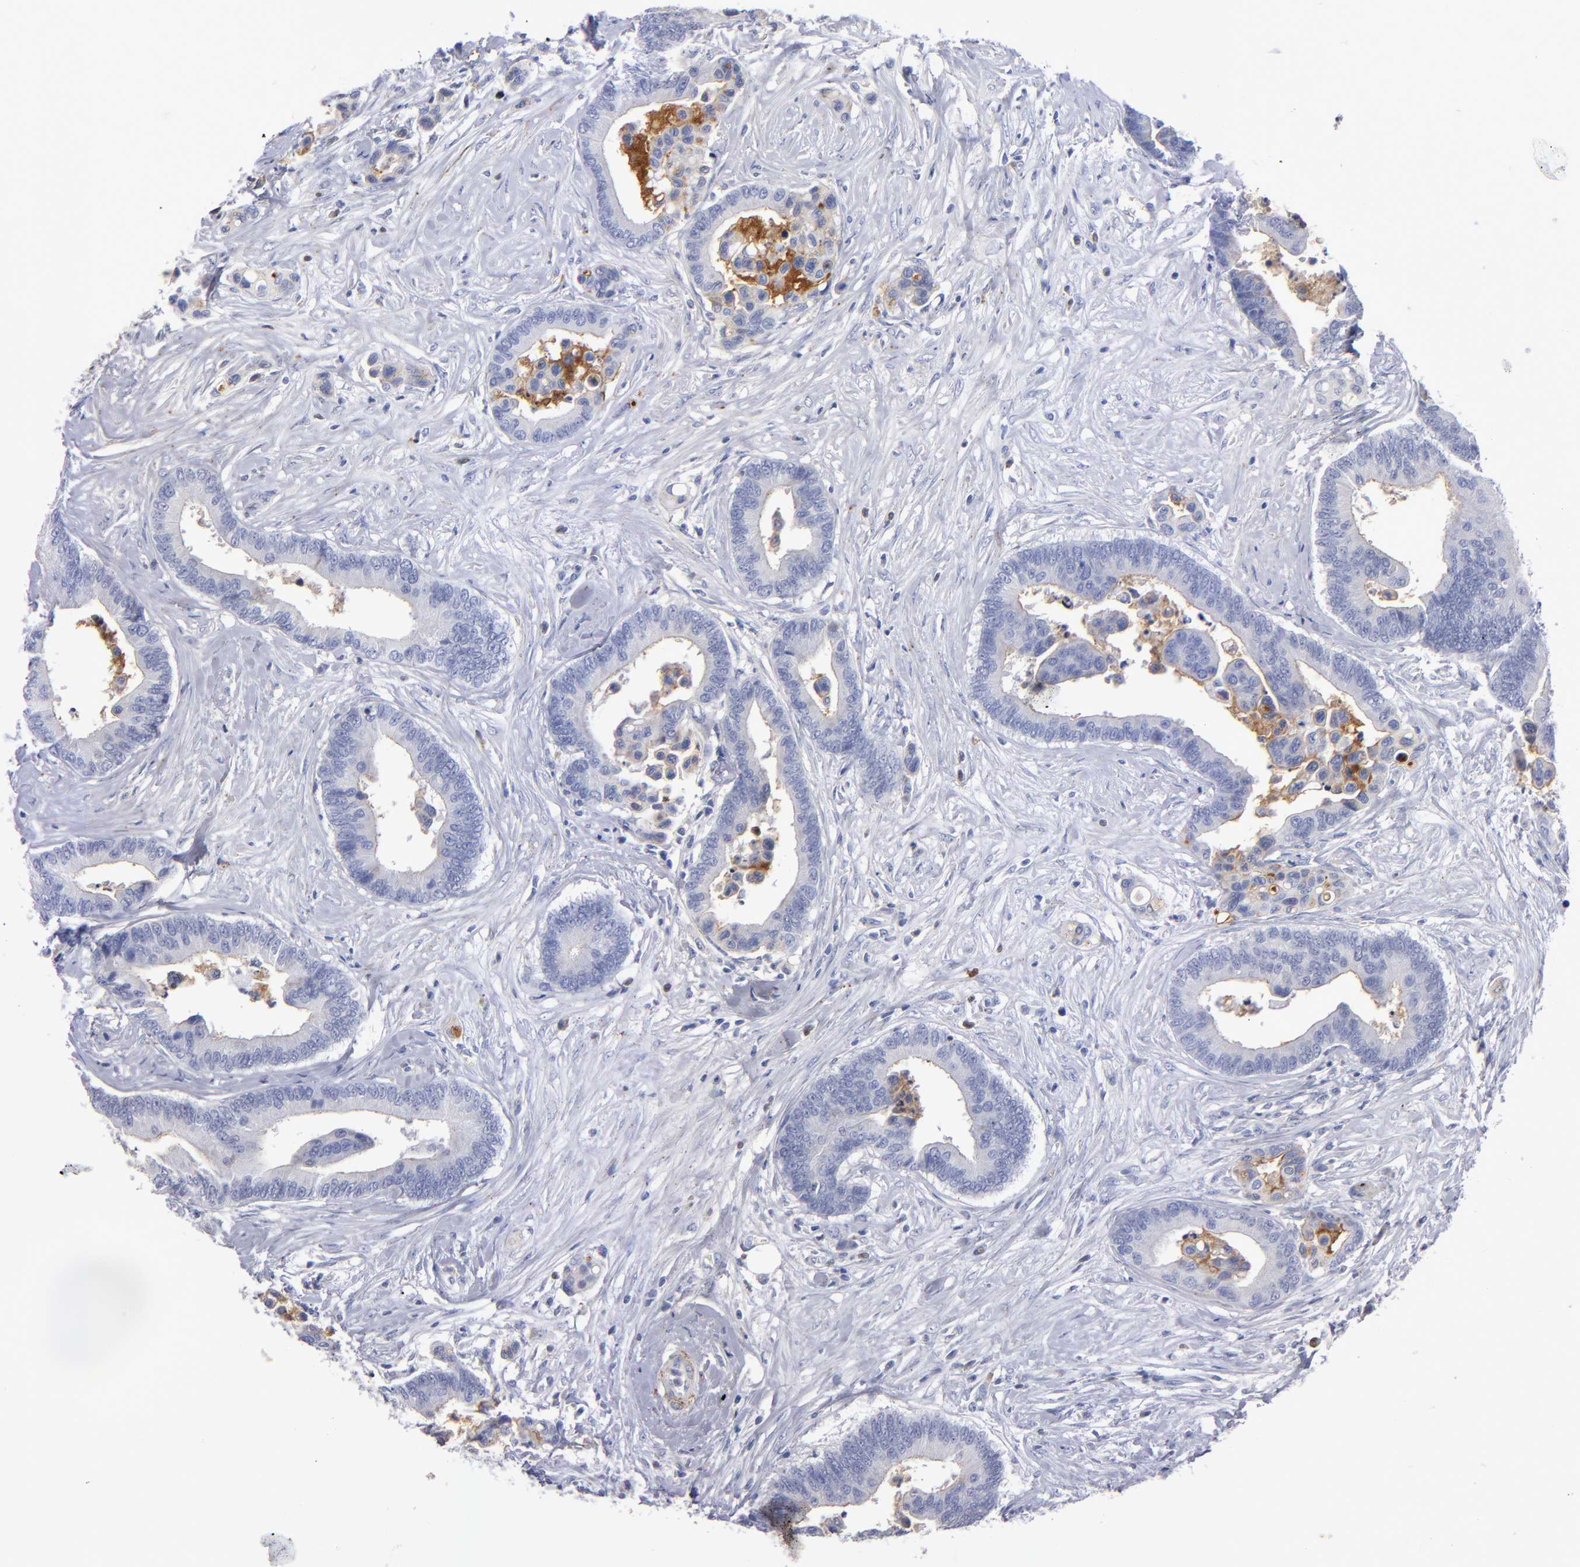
{"staining": {"intensity": "weak", "quantity": "<25%", "location": "cytoplasmic/membranous"}, "tissue": "colorectal cancer", "cell_type": "Tumor cells", "image_type": "cancer", "snomed": [{"axis": "morphology", "description": "Adenocarcinoma, NOS"}, {"axis": "topography", "description": "Colon"}], "caption": "A photomicrograph of human colorectal cancer is negative for staining in tumor cells. (DAB IHC visualized using brightfield microscopy, high magnification).", "gene": "MFGE8", "patient": {"sex": "male", "age": 82}}